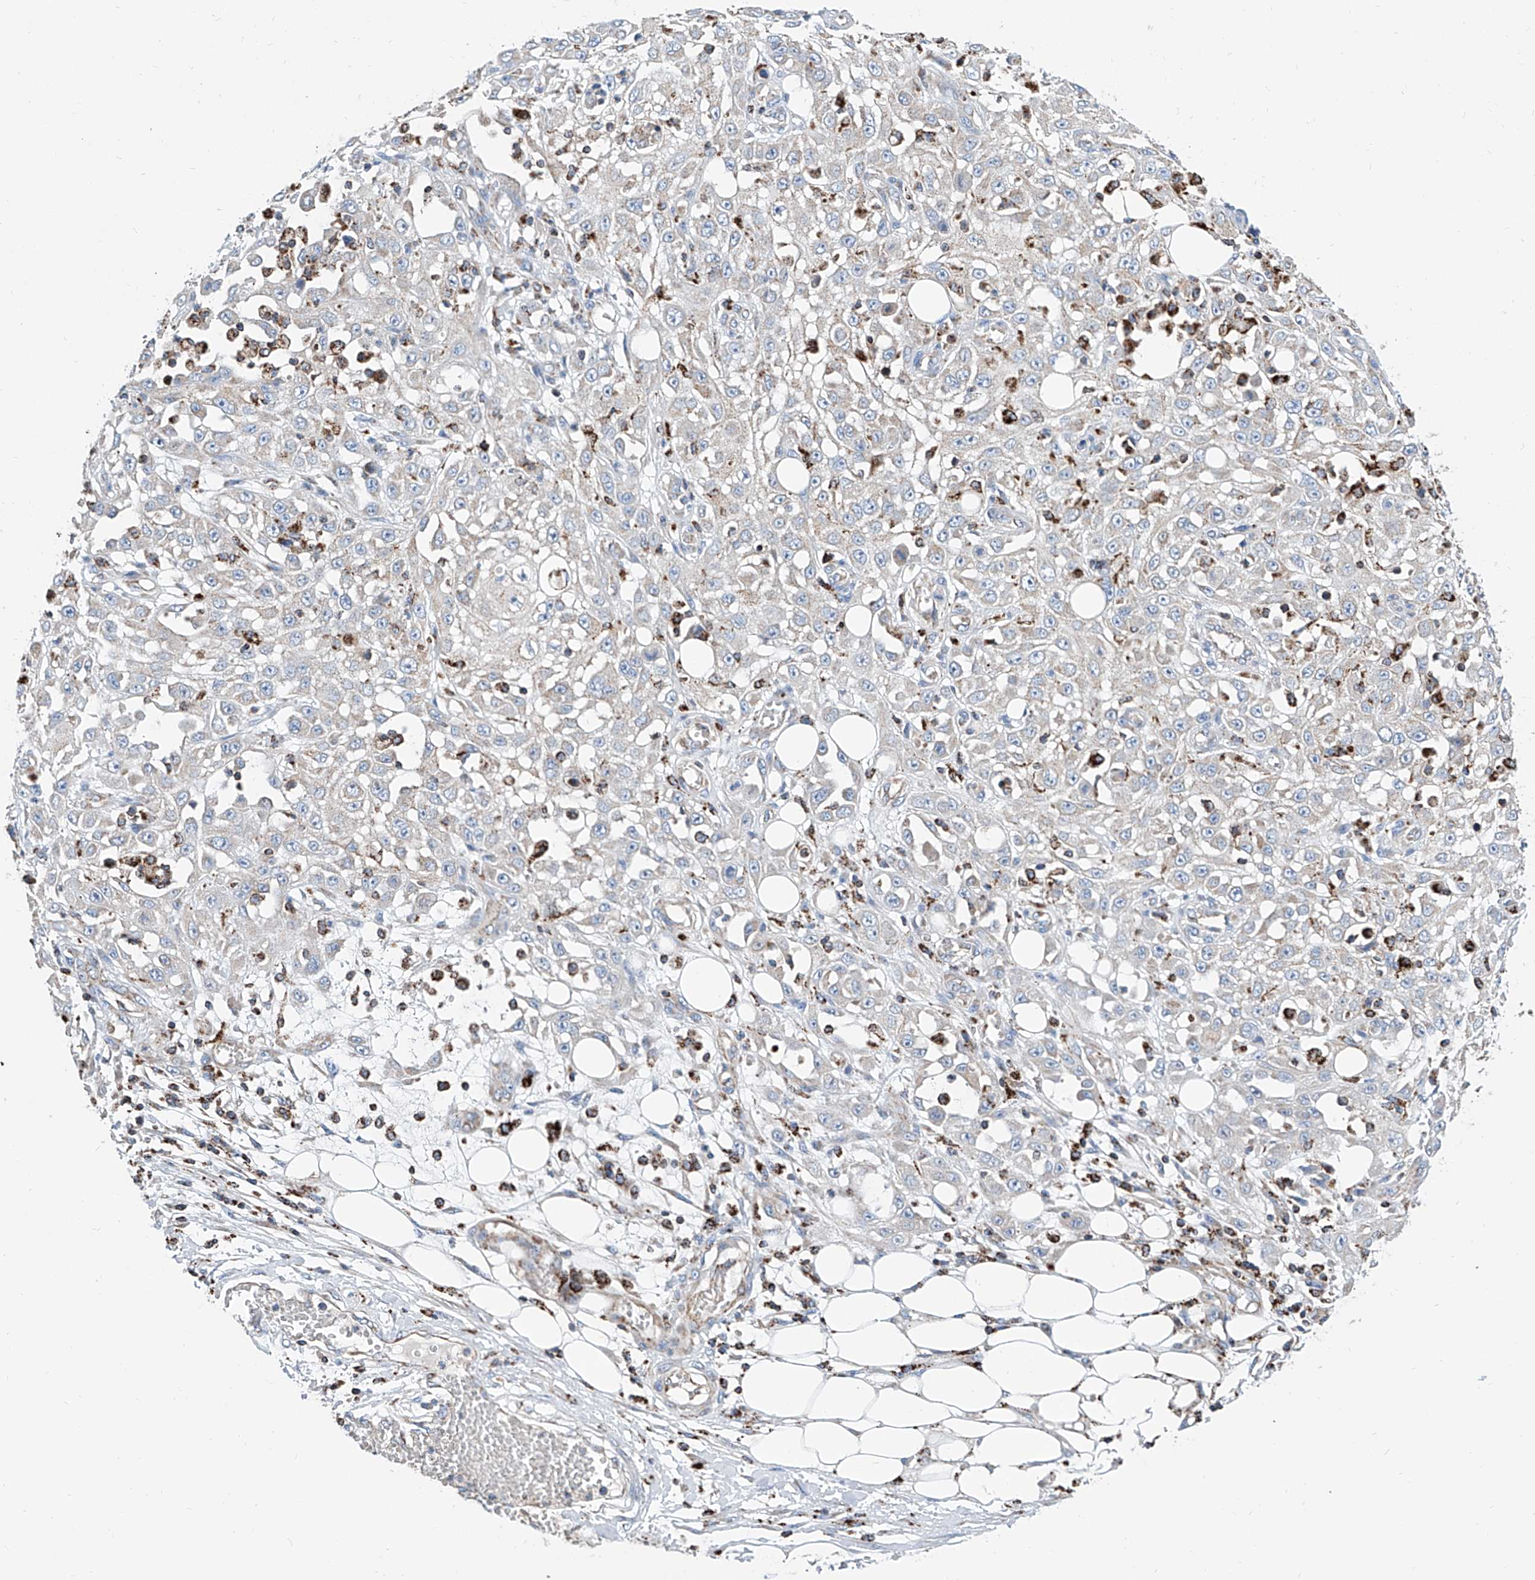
{"staining": {"intensity": "negative", "quantity": "none", "location": "none"}, "tissue": "skin cancer", "cell_type": "Tumor cells", "image_type": "cancer", "snomed": [{"axis": "morphology", "description": "Squamous cell carcinoma, NOS"}, {"axis": "morphology", "description": "Squamous cell carcinoma, metastatic, NOS"}, {"axis": "topography", "description": "Skin"}, {"axis": "topography", "description": "Lymph node"}], "caption": "Immunohistochemical staining of skin cancer exhibits no significant expression in tumor cells.", "gene": "CPNE5", "patient": {"sex": "male", "age": 75}}